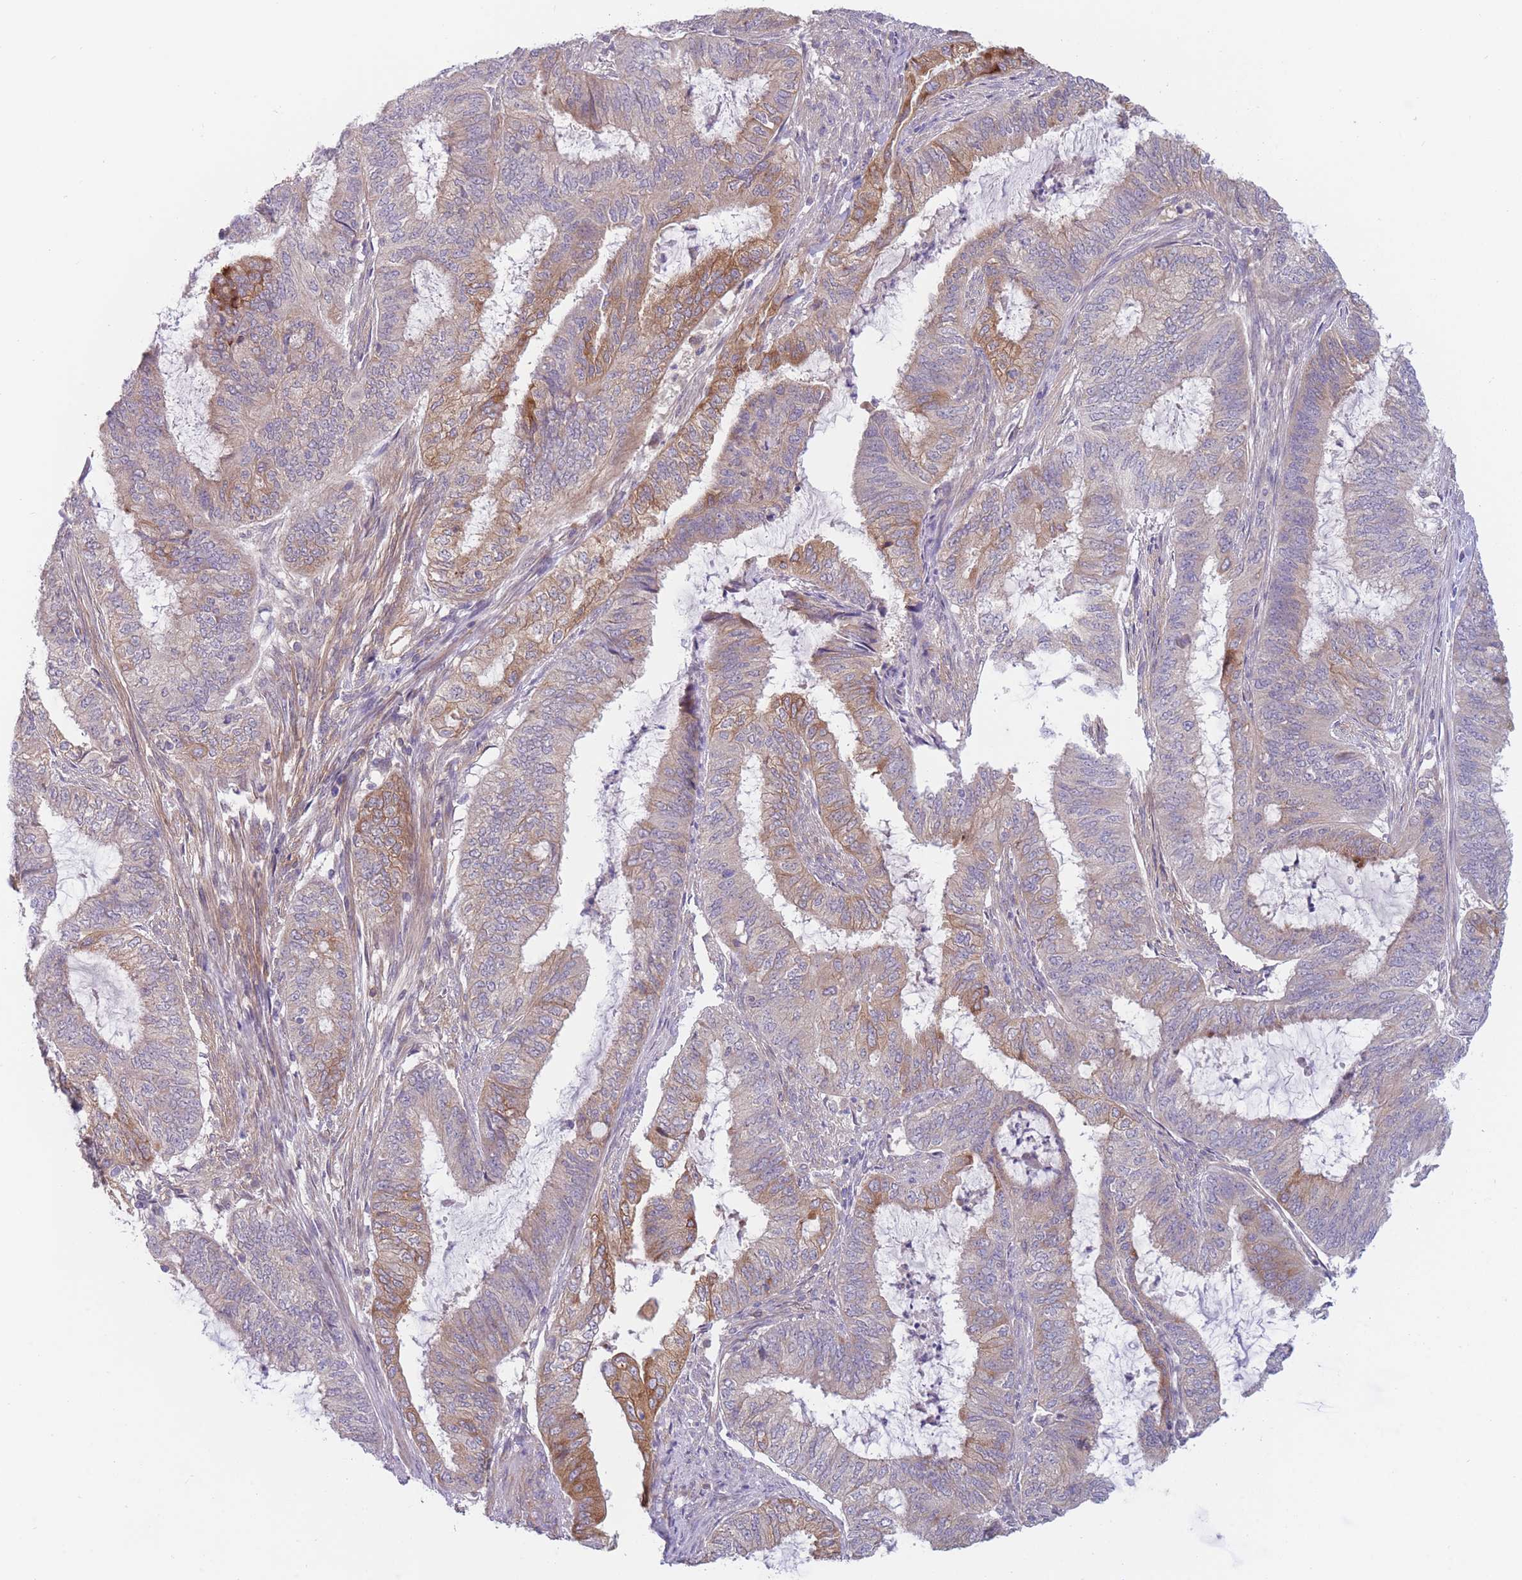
{"staining": {"intensity": "moderate", "quantity": "25%-75%", "location": "cytoplasmic/membranous"}, "tissue": "endometrial cancer", "cell_type": "Tumor cells", "image_type": "cancer", "snomed": [{"axis": "morphology", "description": "Adenocarcinoma, NOS"}, {"axis": "topography", "description": "Endometrium"}], "caption": "Immunohistochemical staining of human endometrial adenocarcinoma displays moderate cytoplasmic/membranous protein positivity in about 25%-75% of tumor cells.", "gene": "WDR93", "patient": {"sex": "female", "age": 51}}